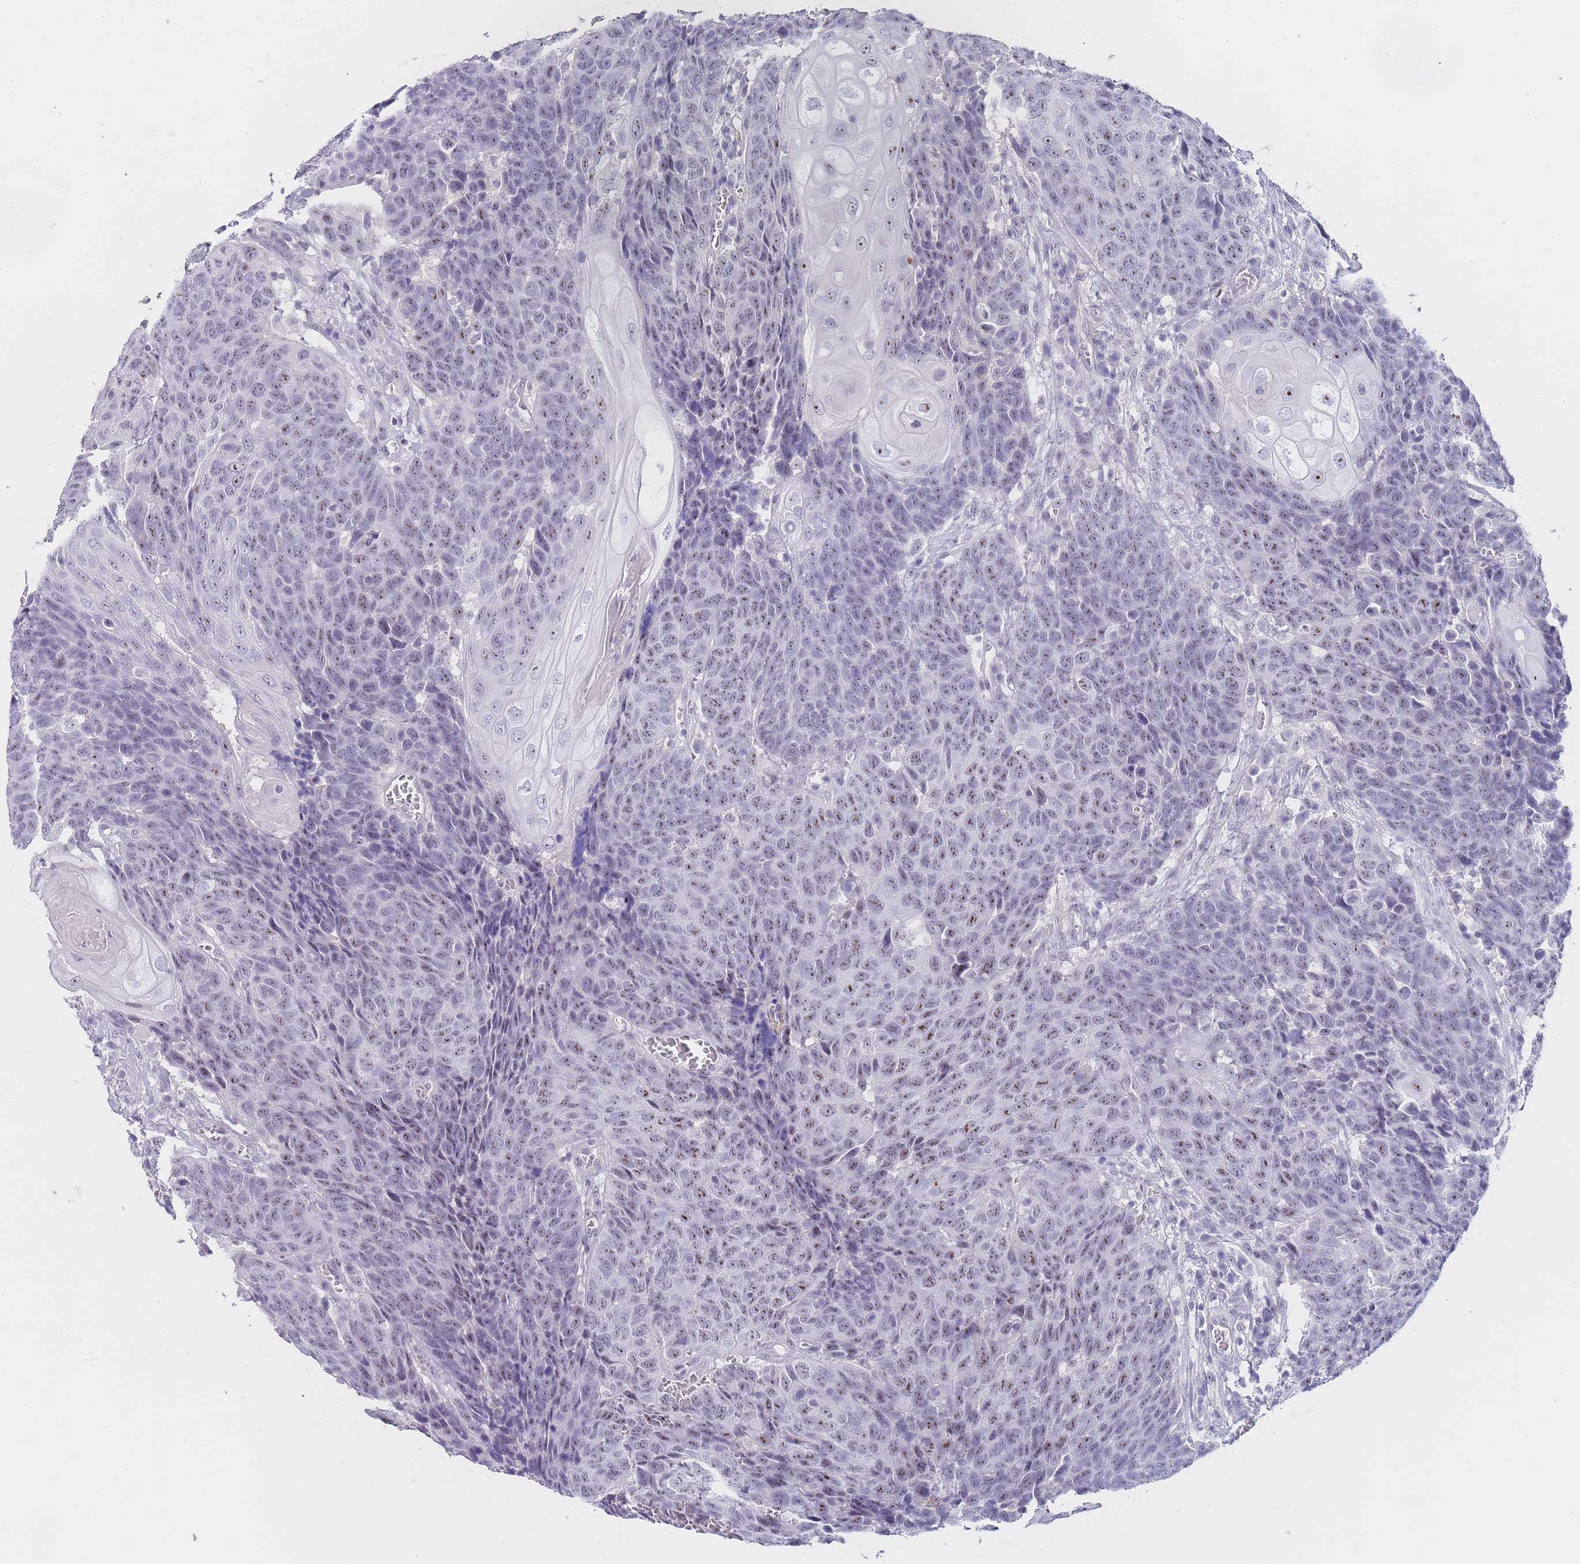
{"staining": {"intensity": "moderate", "quantity": "25%-75%", "location": "nuclear"}, "tissue": "head and neck cancer", "cell_type": "Tumor cells", "image_type": "cancer", "snomed": [{"axis": "morphology", "description": "Squamous cell carcinoma, NOS"}, {"axis": "topography", "description": "Head-Neck"}], "caption": "A photomicrograph of human head and neck cancer (squamous cell carcinoma) stained for a protein displays moderate nuclear brown staining in tumor cells.", "gene": "NOP14", "patient": {"sex": "male", "age": 66}}